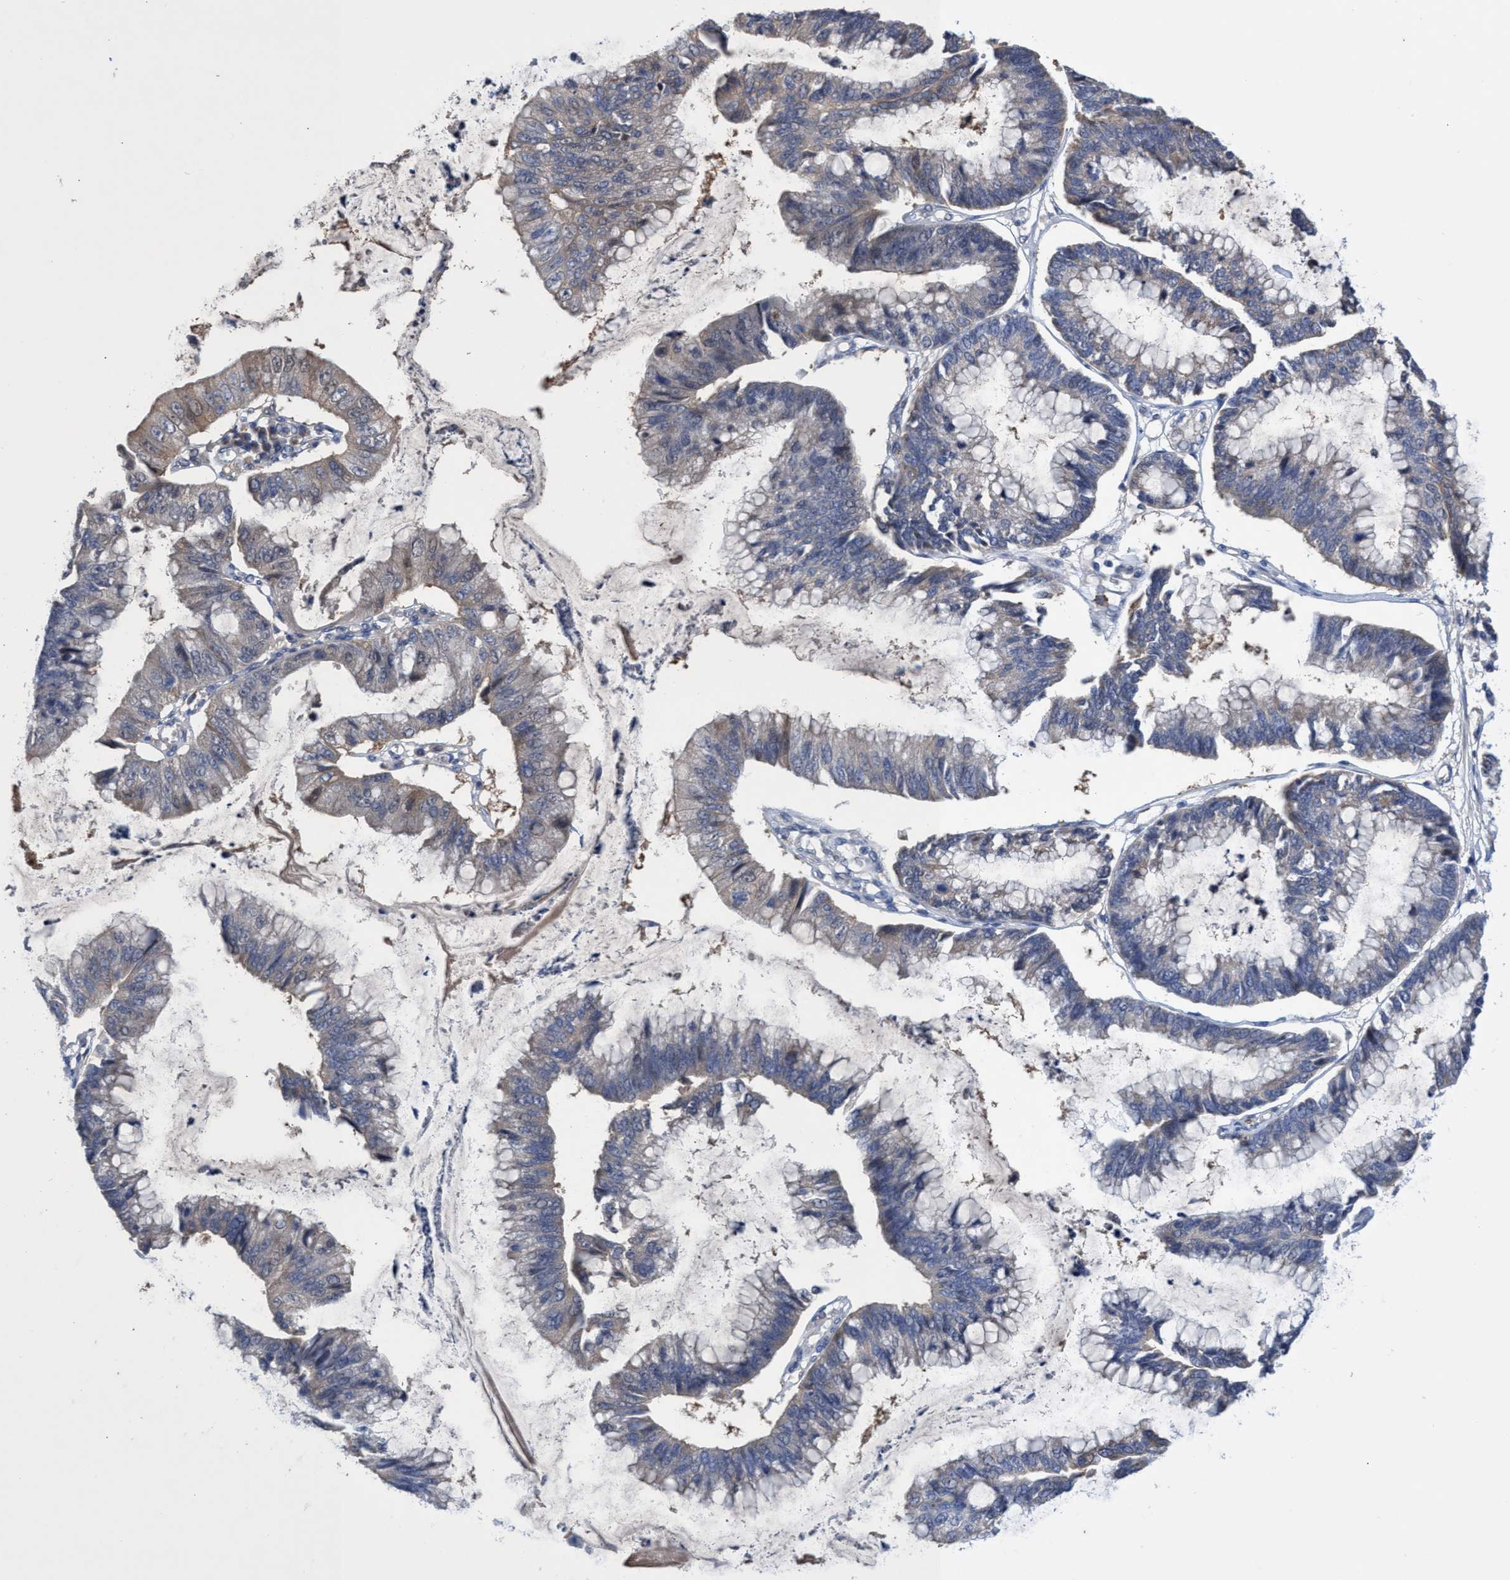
{"staining": {"intensity": "weak", "quantity": "<25%", "location": "cytoplasmic/membranous"}, "tissue": "stomach cancer", "cell_type": "Tumor cells", "image_type": "cancer", "snomed": [{"axis": "morphology", "description": "Adenocarcinoma, NOS"}, {"axis": "topography", "description": "Stomach"}], "caption": "High power microscopy histopathology image of an IHC photomicrograph of stomach adenocarcinoma, revealing no significant positivity in tumor cells.", "gene": "SVEP1", "patient": {"sex": "male", "age": 59}}